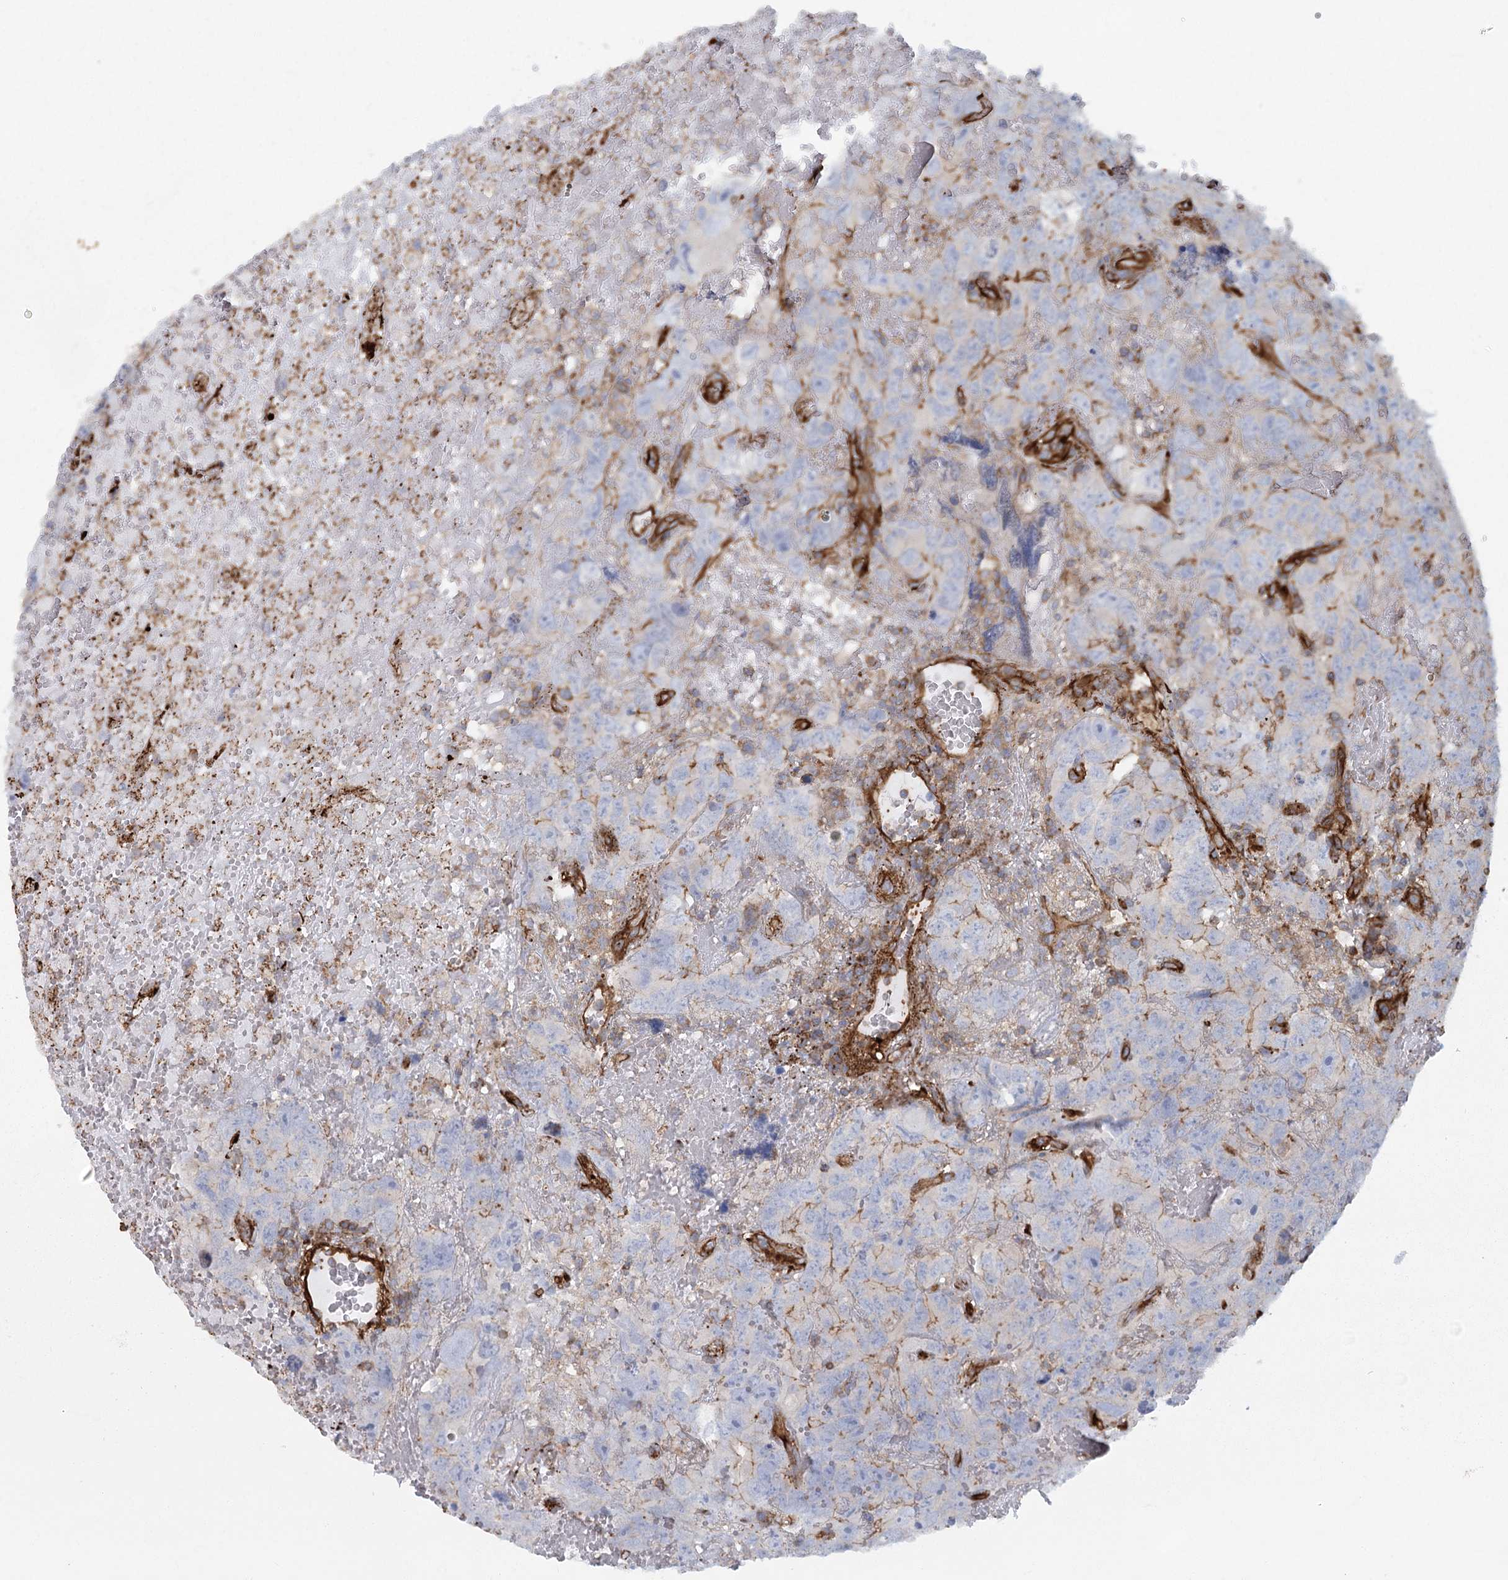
{"staining": {"intensity": "negative", "quantity": "none", "location": "none"}, "tissue": "testis cancer", "cell_type": "Tumor cells", "image_type": "cancer", "snomed": [{"axis": "morphology", "description": "Carcinoma, Embryonal, NOS"}, {"axis": "topography", "description": "Testis"}], "caption": "Immunohistochemical staining of human testis cancer exhibits no significant positivity in tumor cells. The staining is performed using DAB (3,3'-diaminobenzidine) brown chromogen with nuclei counter-stained in using hematoxylin.", "gene": "IFT46", "patient": {"sex": "male", "age": 45}}